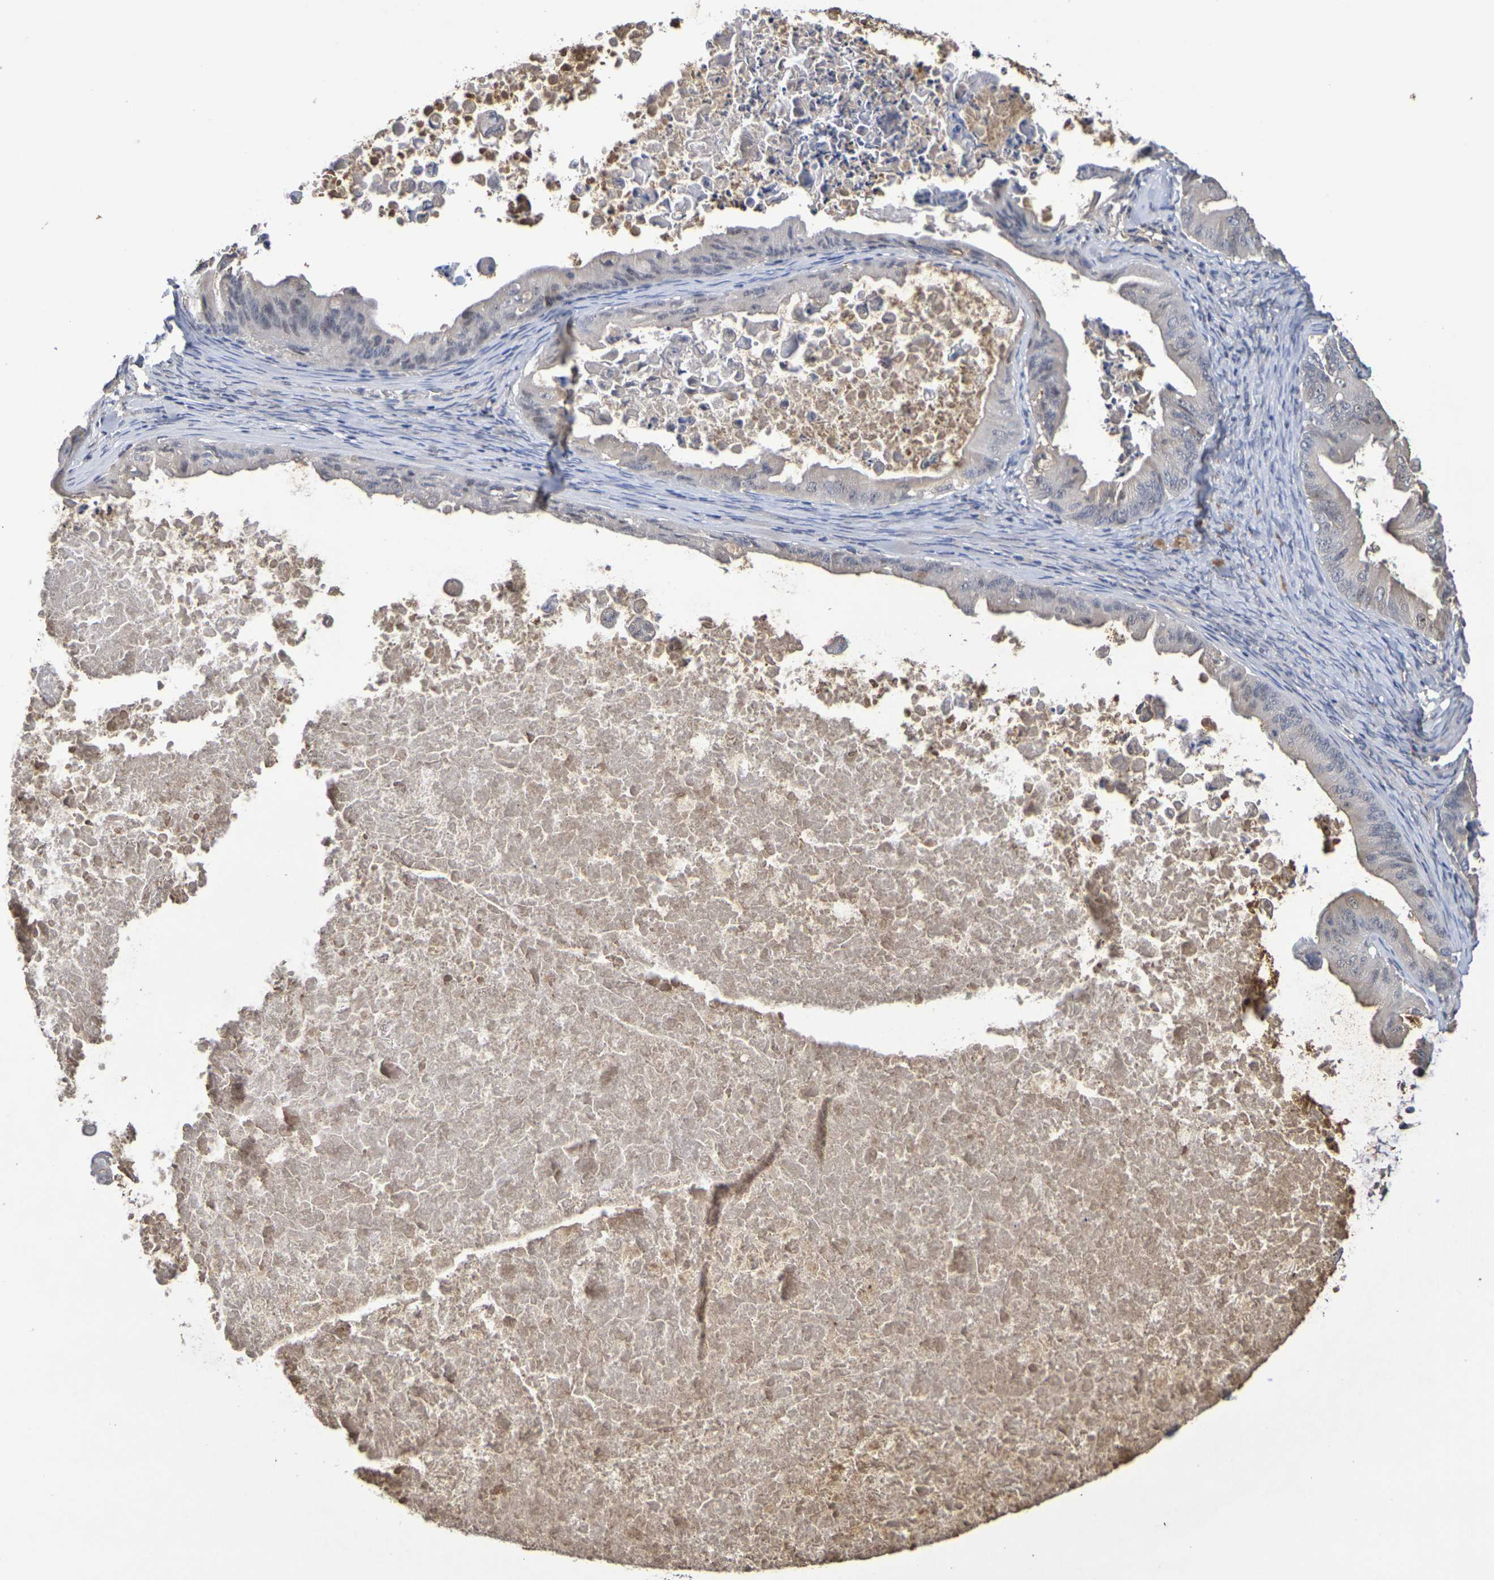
{"staining": {"intensity": "moderate", "quantity": ">75%", "location": "cytoplasmic/membranous"}, "tissue": "ovarian cancer", "cell_type": "Tumor cells", "image_type": "cancer", "snomed": [{"axis": "morphology", "description": "Cystadenocarcinoma, mucinous, NOS"}, {"axis": "topography", "description": "Ovary"}], "caption": "Ovarian cancer was stained to show a protein in brown. There is medium levels of moderate cytoplasmic/membranous positivity in approximately >75% of tumor cells.", "gene": "TERF2", "patient": {"sex": "female", "age": 37}}